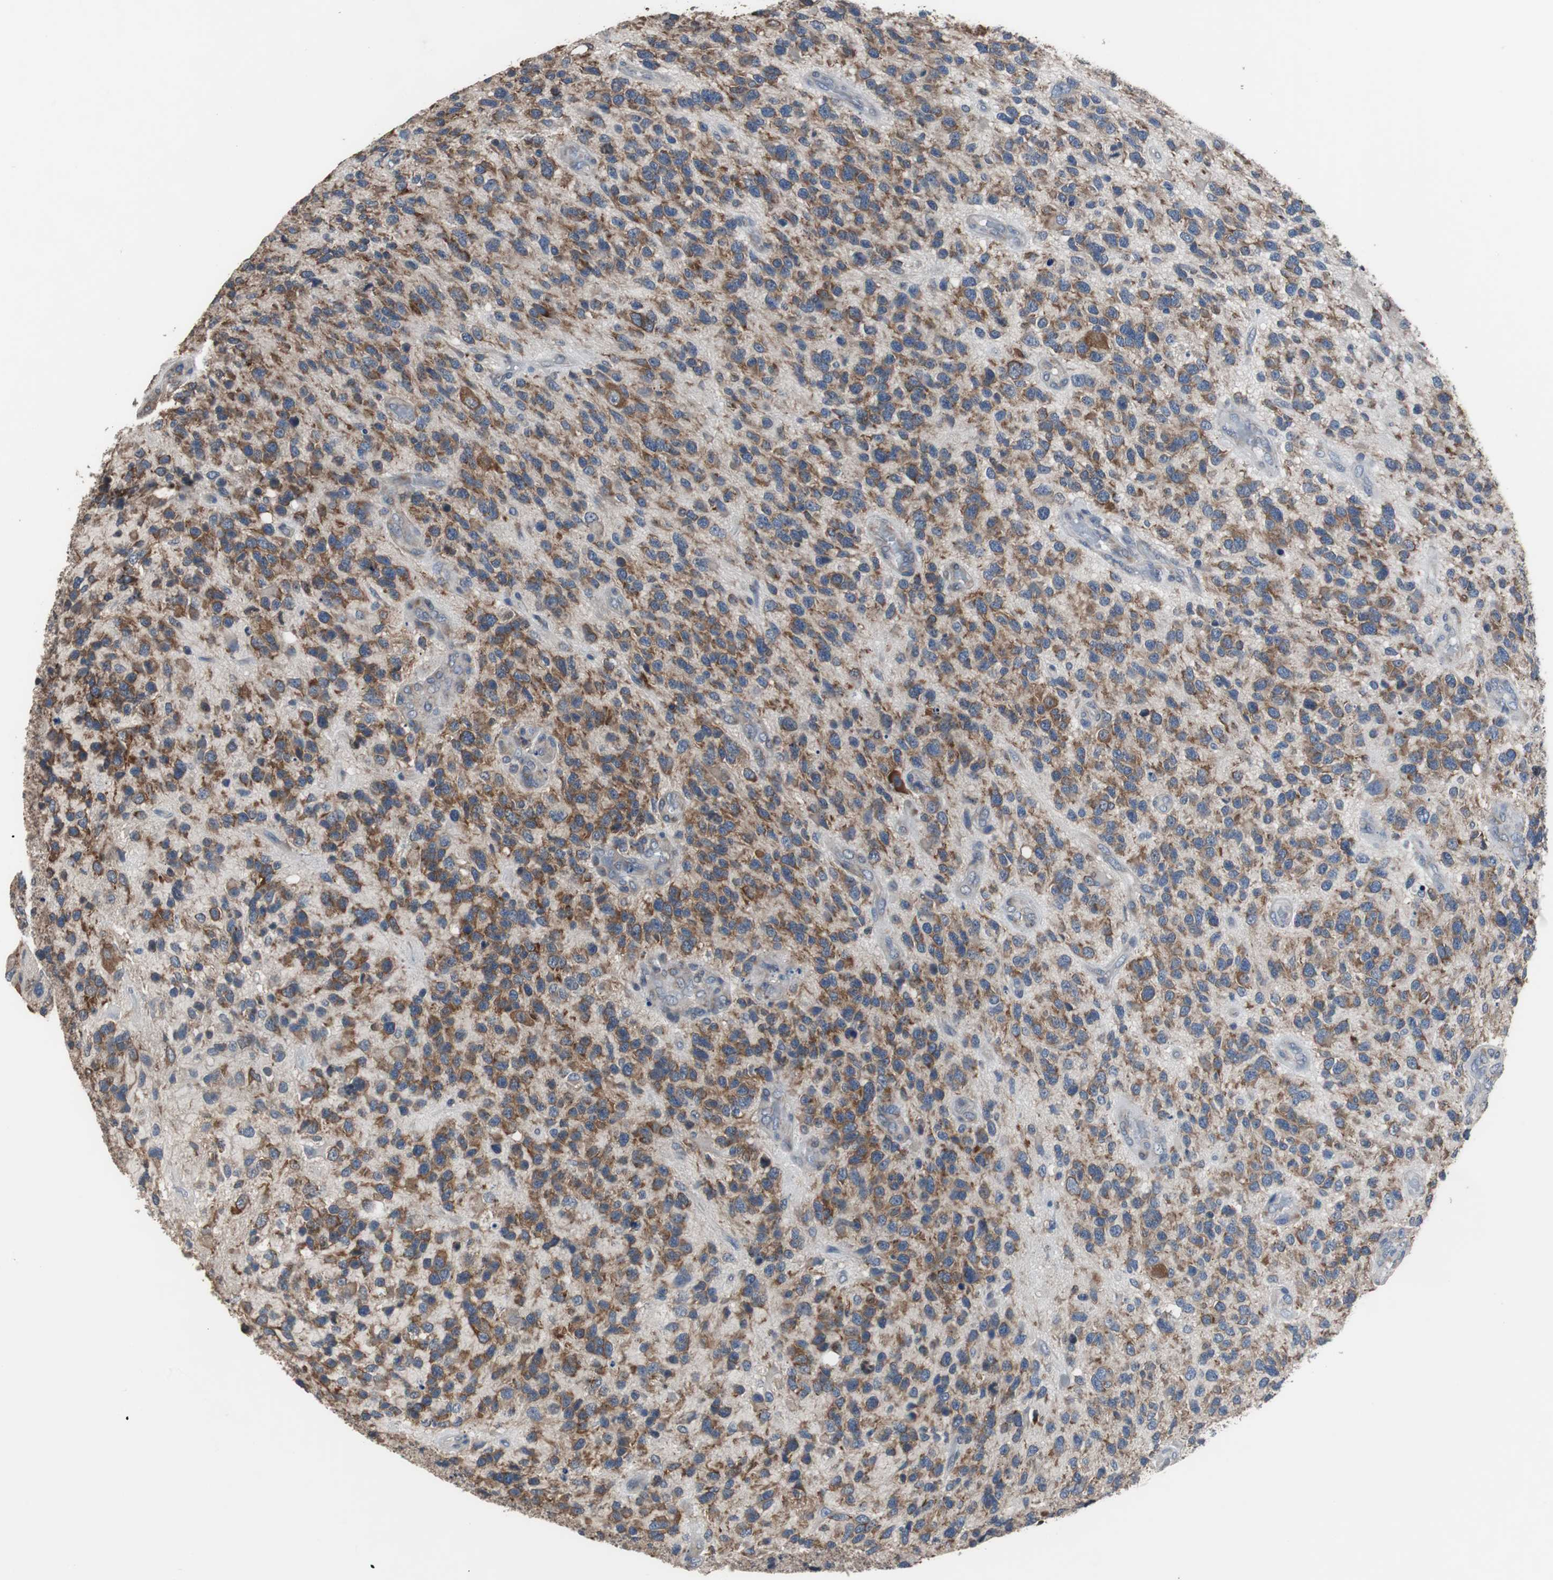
{"staining": {"intensity": "strong", "quantity": ">75%", "location": "cytoplasmic/membranous"}, "tissue": "glioma", "cell_type": "Tumor cells", "image_type": "cancer", "snomed": [{"axis": "morphology", "description": "Glioma, malignant, High grade"}, {"axis": "topography", "description": "Brain"}], "caption": "This photomicrograph exhibits immunohistochemistry staining of human glioma, with high strong cytoplasmic/membranous positivity in about >75% of tumor cells.", "gene": "USP10", "patient": {"sex": "female", "age": 58}}